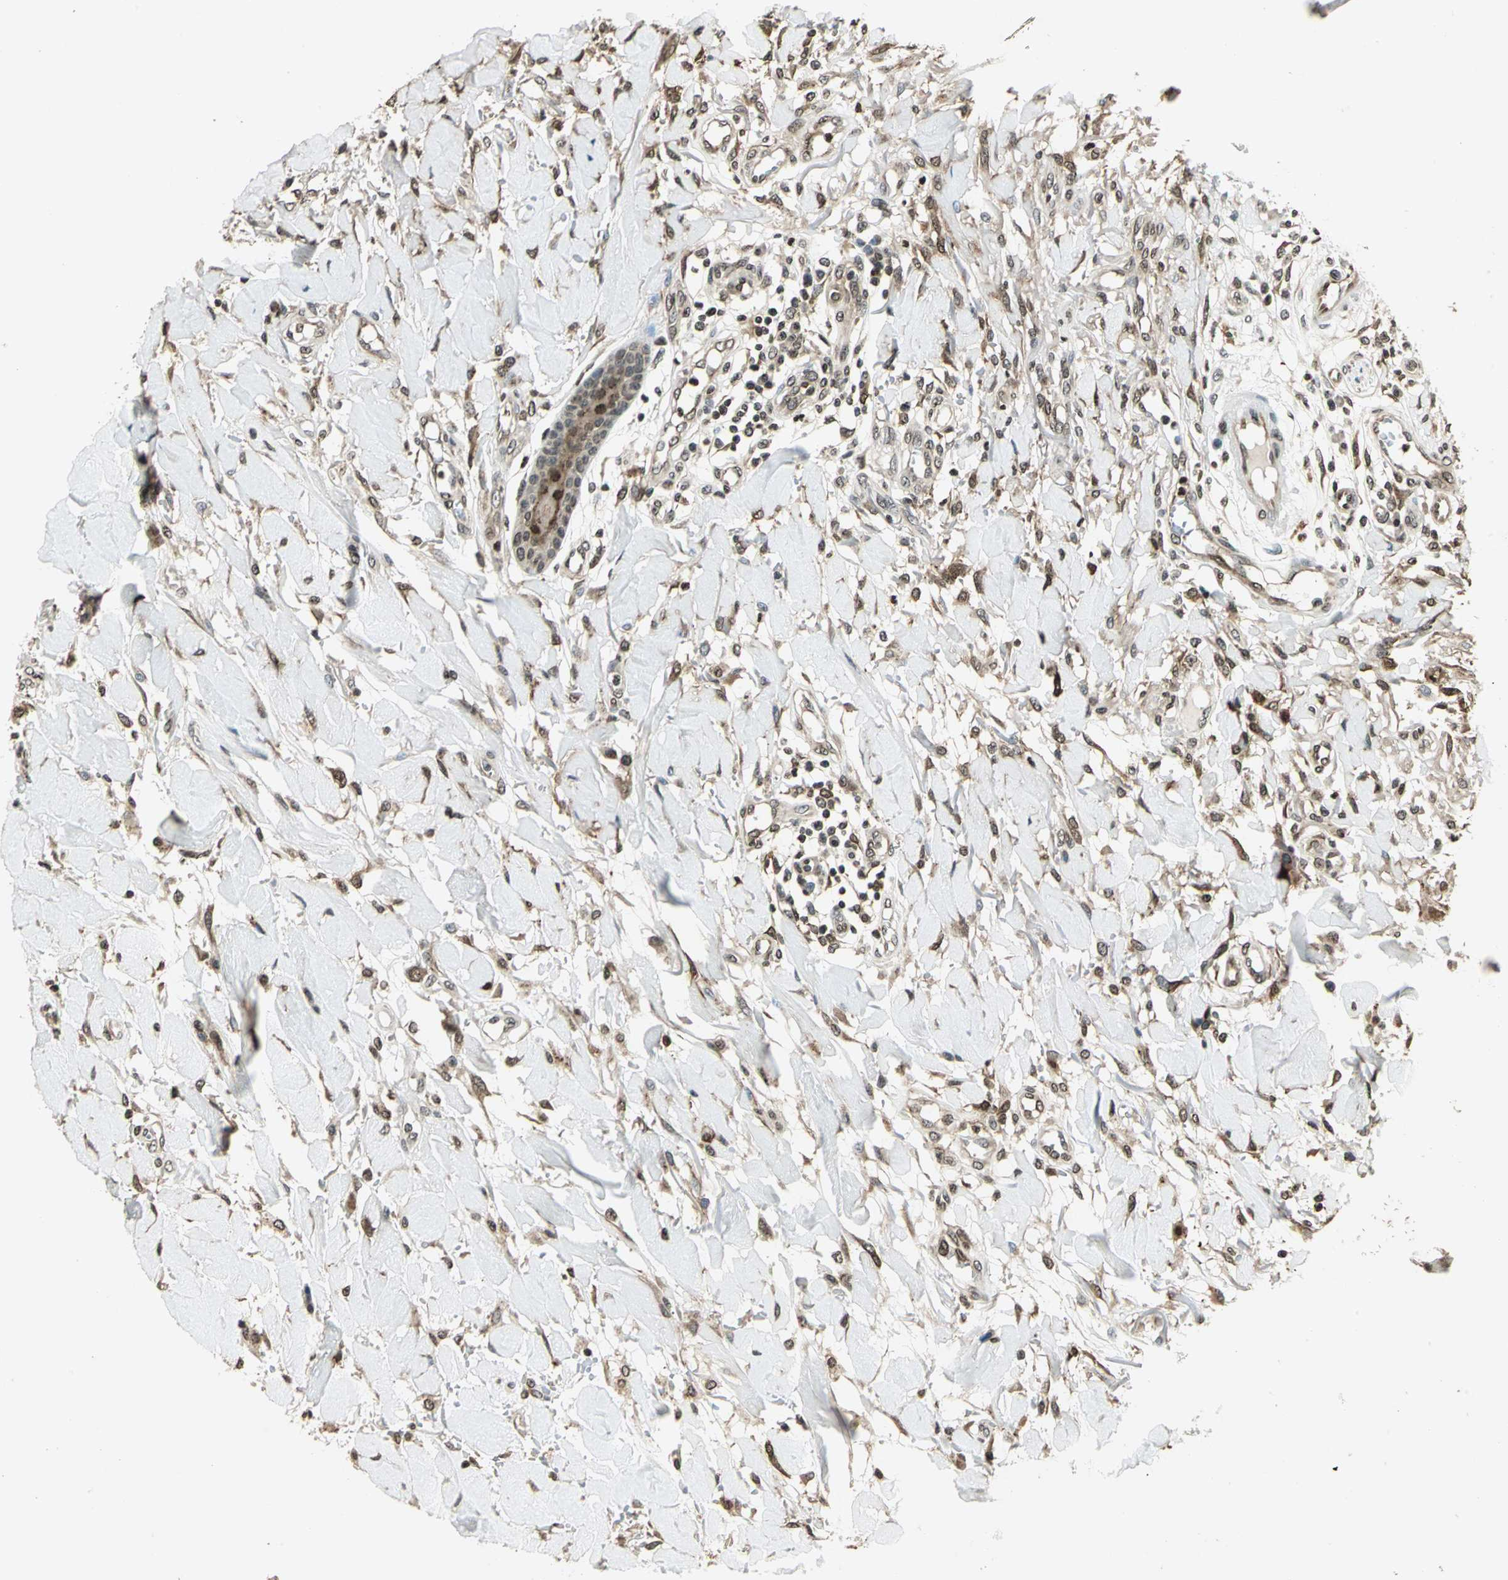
{"staining": {"intensity": "moderate", "quantity": "25%-75%", "location": "cytoplasmic/membranous"}, "tissue": "skin cancer", "cell_type": "Tumor cells", "image_type": "cancer", "snomed": [{"axis": "morphology", "description": "Squamous cell carcinoma, NOS"}, {"axis": "topography", "description": "Skin"}], "caption": "Human squamous cell carcinoma (skin) stained with a brown dye displays moderate cytoplasmic/membranous positive expression in about 25%-75% of tumor cells.", "gene": "LGALS3", "patient": {"sex": "female", "age": 78}}